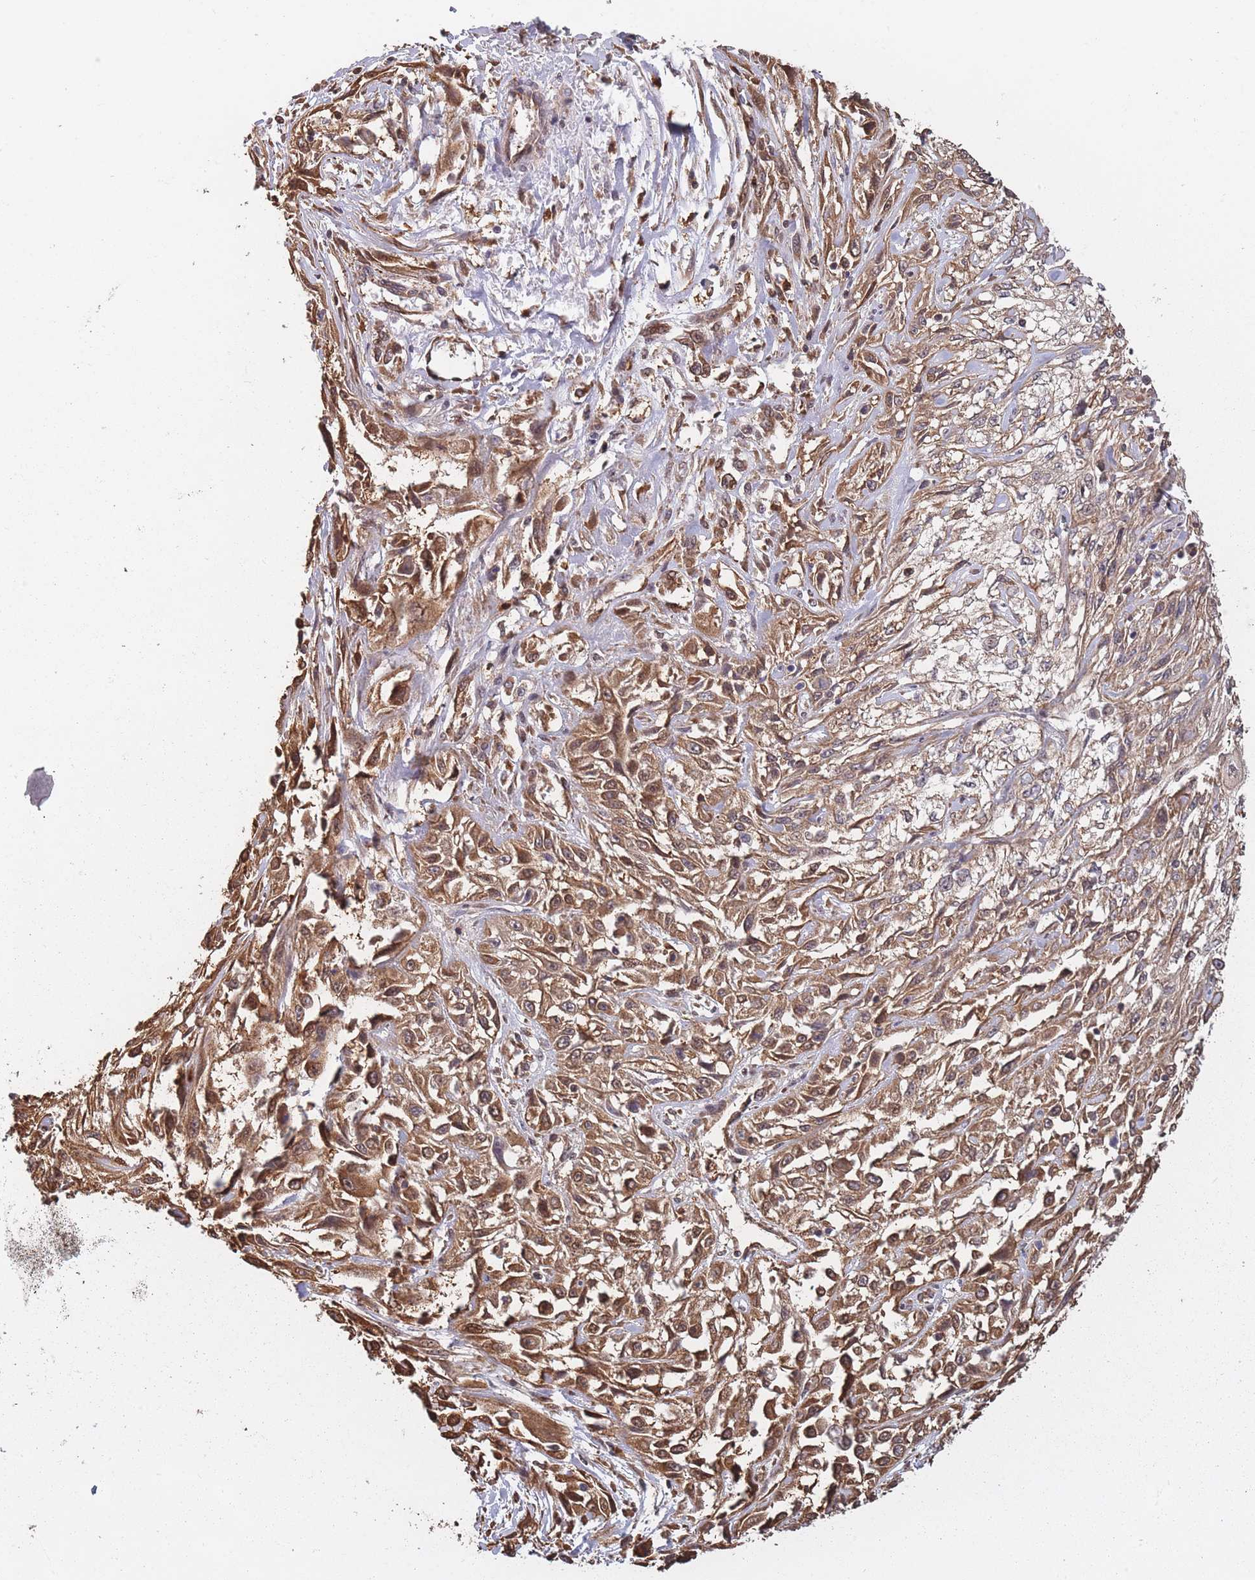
{"staining": {"intensity": "moderate", "quantity": ">75%", "location": "cytoplasmic/membranous"}, "tissue": "skin cancer", "cell_type": "Tumor cells", "image_type": "cancer", "snomed": [{"axis": "morphology", "description": "Squamous cell carcinoma, NOS"}, {"axis": "morphology", "description": "Squamous cell carcinoma, metastatic, NOS"}, {"axis": "topography", "description": "Skin"}, {"axis": "topography", "description": "Lymph node"}], "caption": "A histopathology image showing moderate cytoplasmic/membranous positivity in about >75% of tumor cells in skin metastatic squamous cell carcinoma, as visualized by brown immunohistochemical staining.", "gene": "ARL13B", "patient": {"sex": "male", "age": 75}}